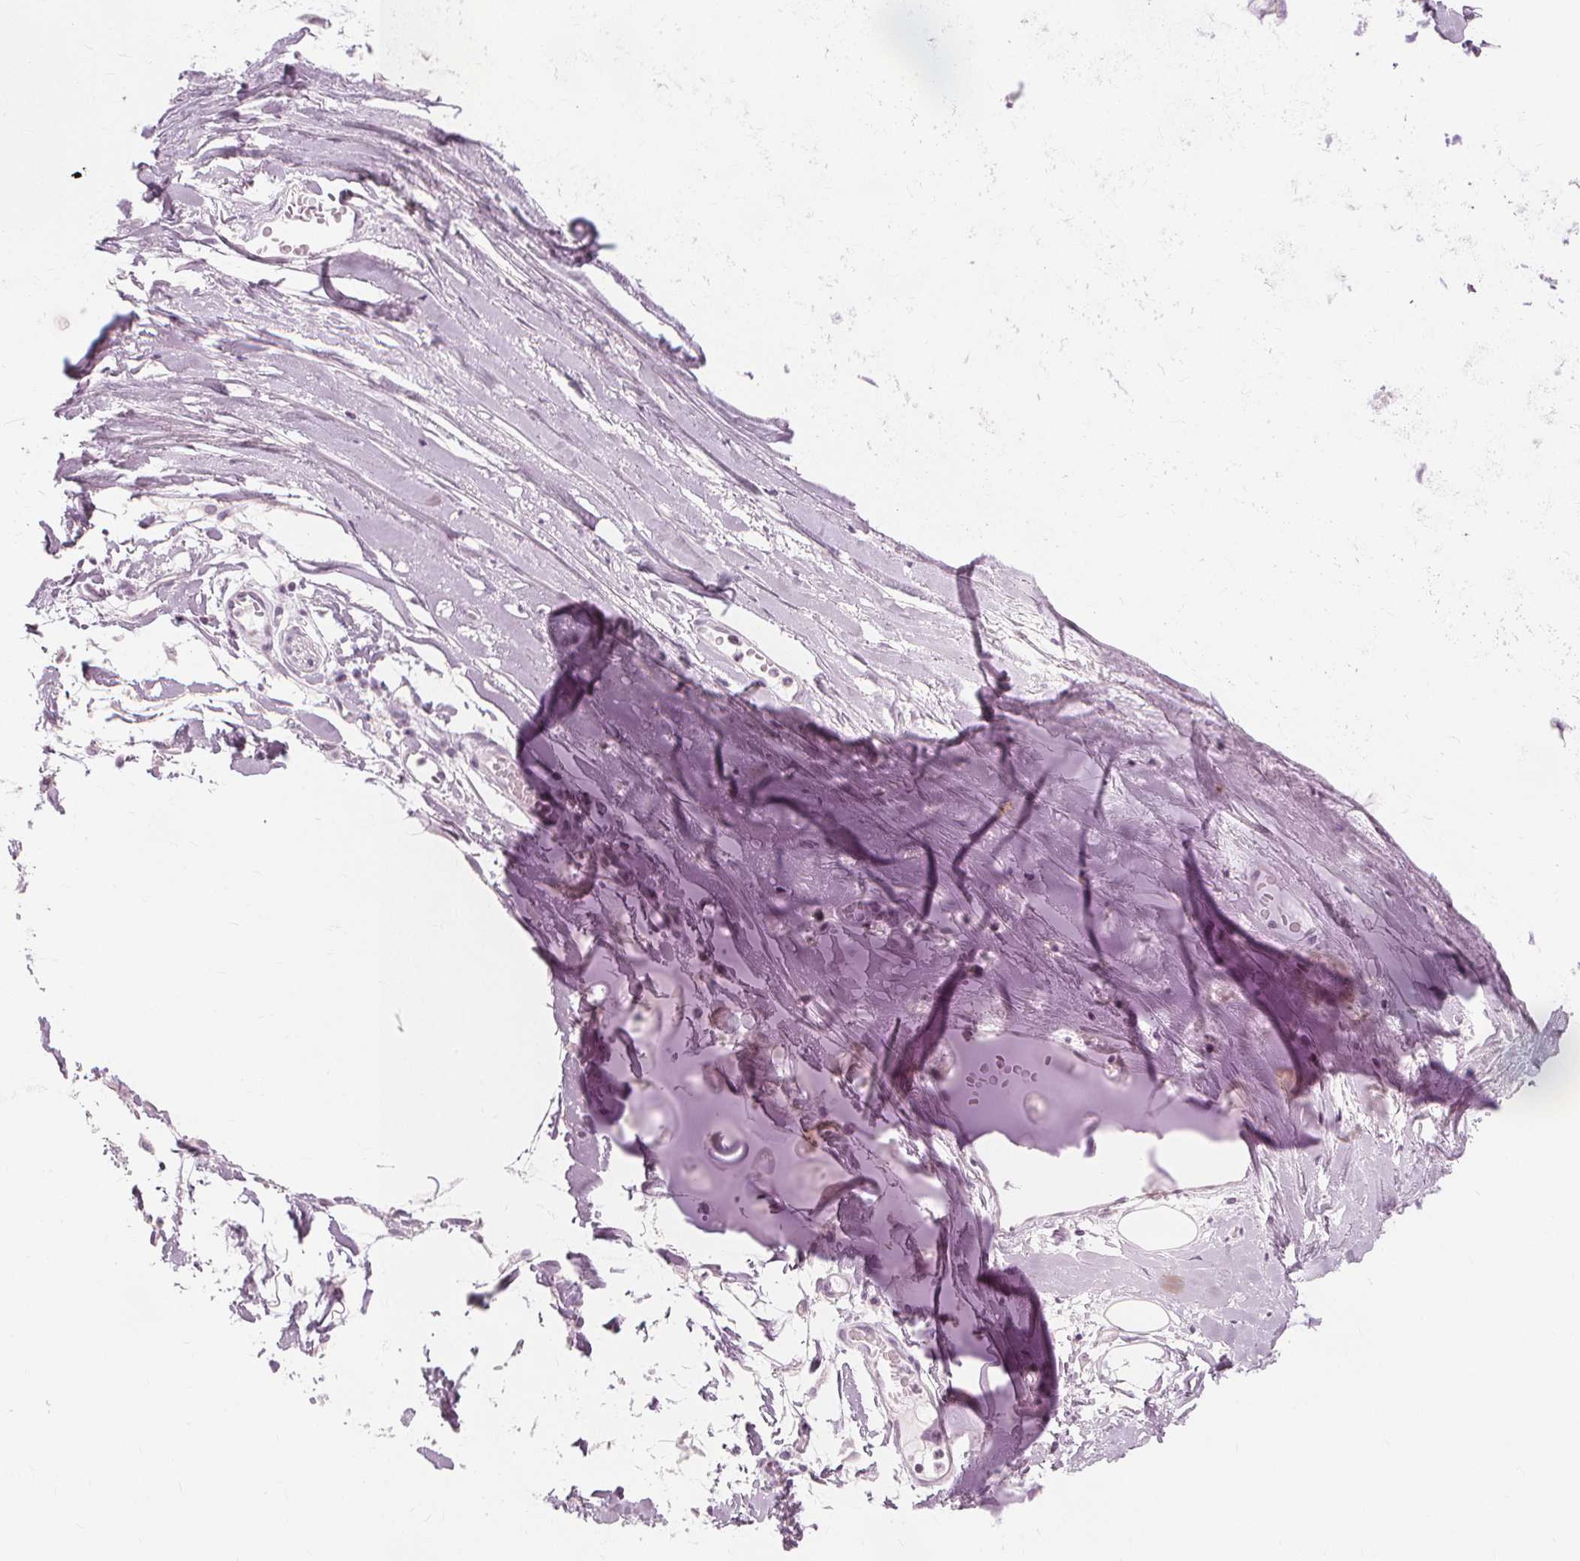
{"staining": {"intensity": "negative", "quantity": "none", "location": "none"}, "tissue": "soft tissue", "cell_type": "Chondrocytes", "image_type": "normal", "snomed": [{"axis": "morphology", "description": "Normal tissue, NOS"}, {"axis": "topography", "description": "Cartilage tissue"}, {"axis": "topography", "description": "Nasopharynx"}, {"axis": "topography", "description": "Thyroid gland"}], "caption": "Immunohistochemistry image of benign soft tissue stained for a protein (brown), which reveals no positivity in chondrocytes.", "gene": "MUC12", "patient": {"sex": "male", "age": 63}}